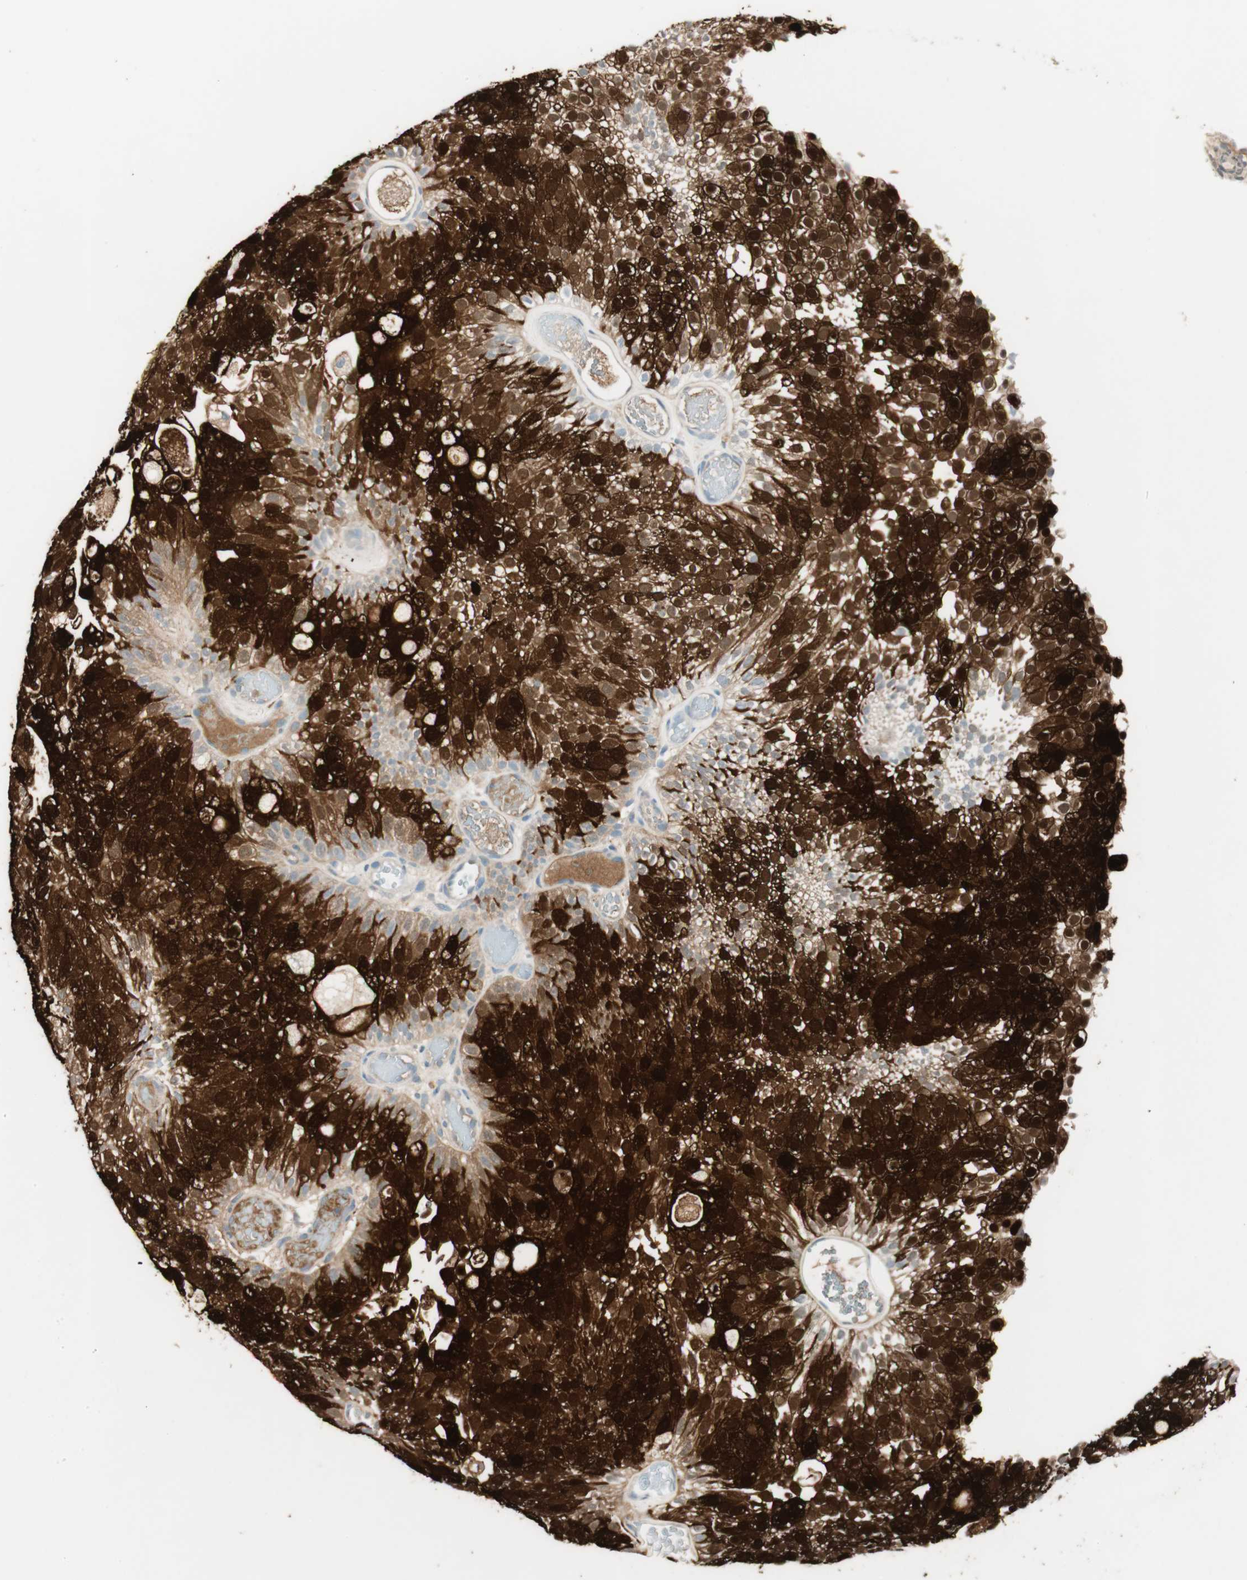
{"staining": {"intensity": "strong", "quantity": "25%-75%", "location": "cytoplasmic/membranous"}, "tissue": "urothelial cancer", "cell_type": "Tumor cells", "image_type": "cancer", "snomed": [{"axis": "morphology", "description": "Urothelial carcinoma, Low grade"}, {"axis": "topography", "description": "Urinary bladder"}], "caption": "Approximately 25%-75% of tumor cells in urothelial cancer show strong cytoplasmic/membranous protein expression as visualized by brown immunohistochemical staining.", "gene": "HPGD", "patient": {"sex": "male", "age": 78}}